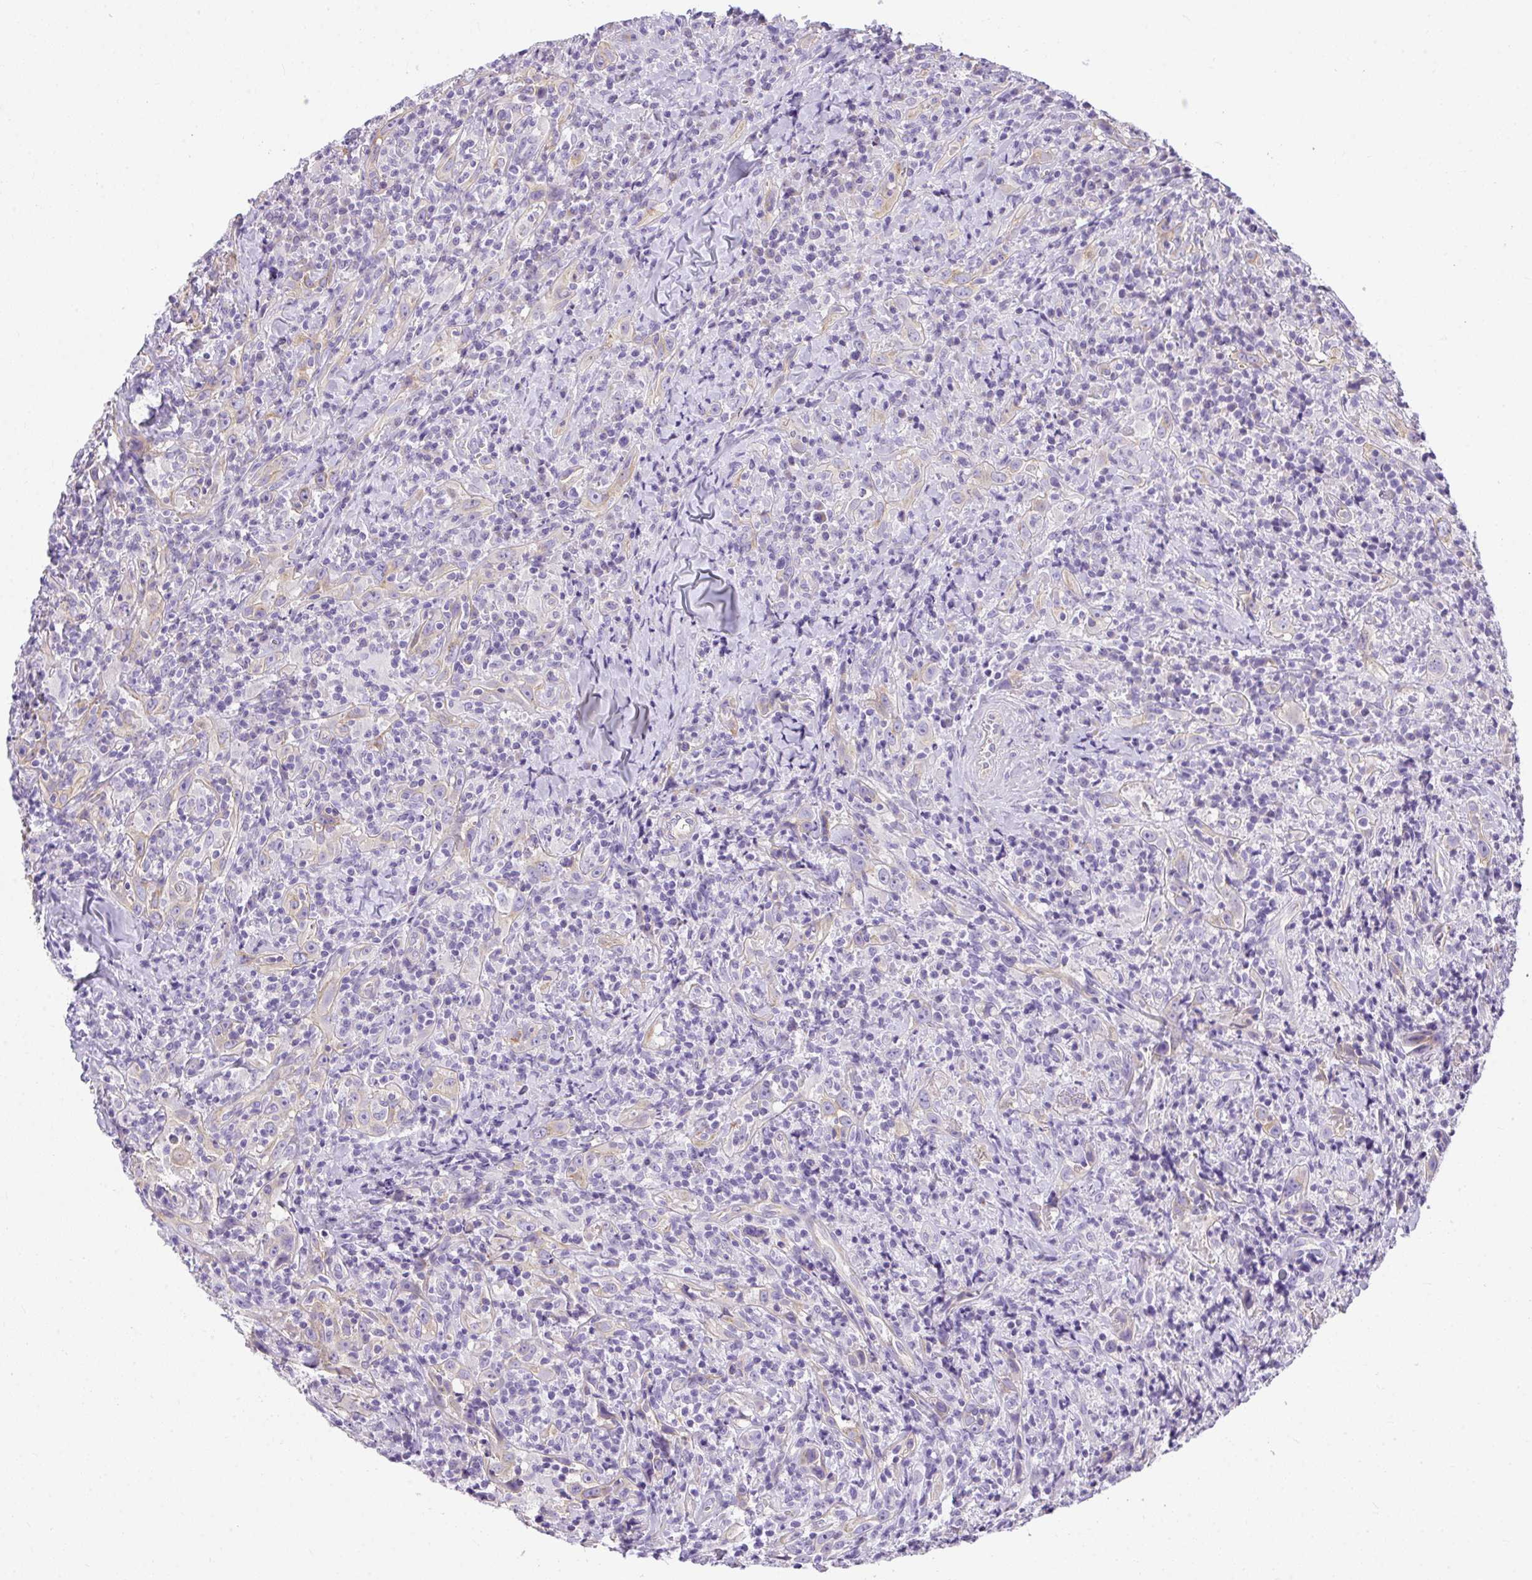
{"staining": {"intensity": "weak", "quantity": "25%-75%", "location": "cytoplasmic/membranous"}, "tissue": "head and neck cancer", "cell_type": "Tumor cells", "image_type": "cancer", "snomed": [{"axis": "morphology", "description": "Squamous cell carcinoma, NOS"}, {"axis": "topography", "description": "Head-Neck"}], "caption": "About 25%-75% of tumor cells in head and neck squamous cell carcinoma reveal weak cytoplasmic/membranous protein expression as visualized by brown immunohistochemical staining.", "gene": "PLPPR3", "patient": {"sex": "female", "age": 95}}